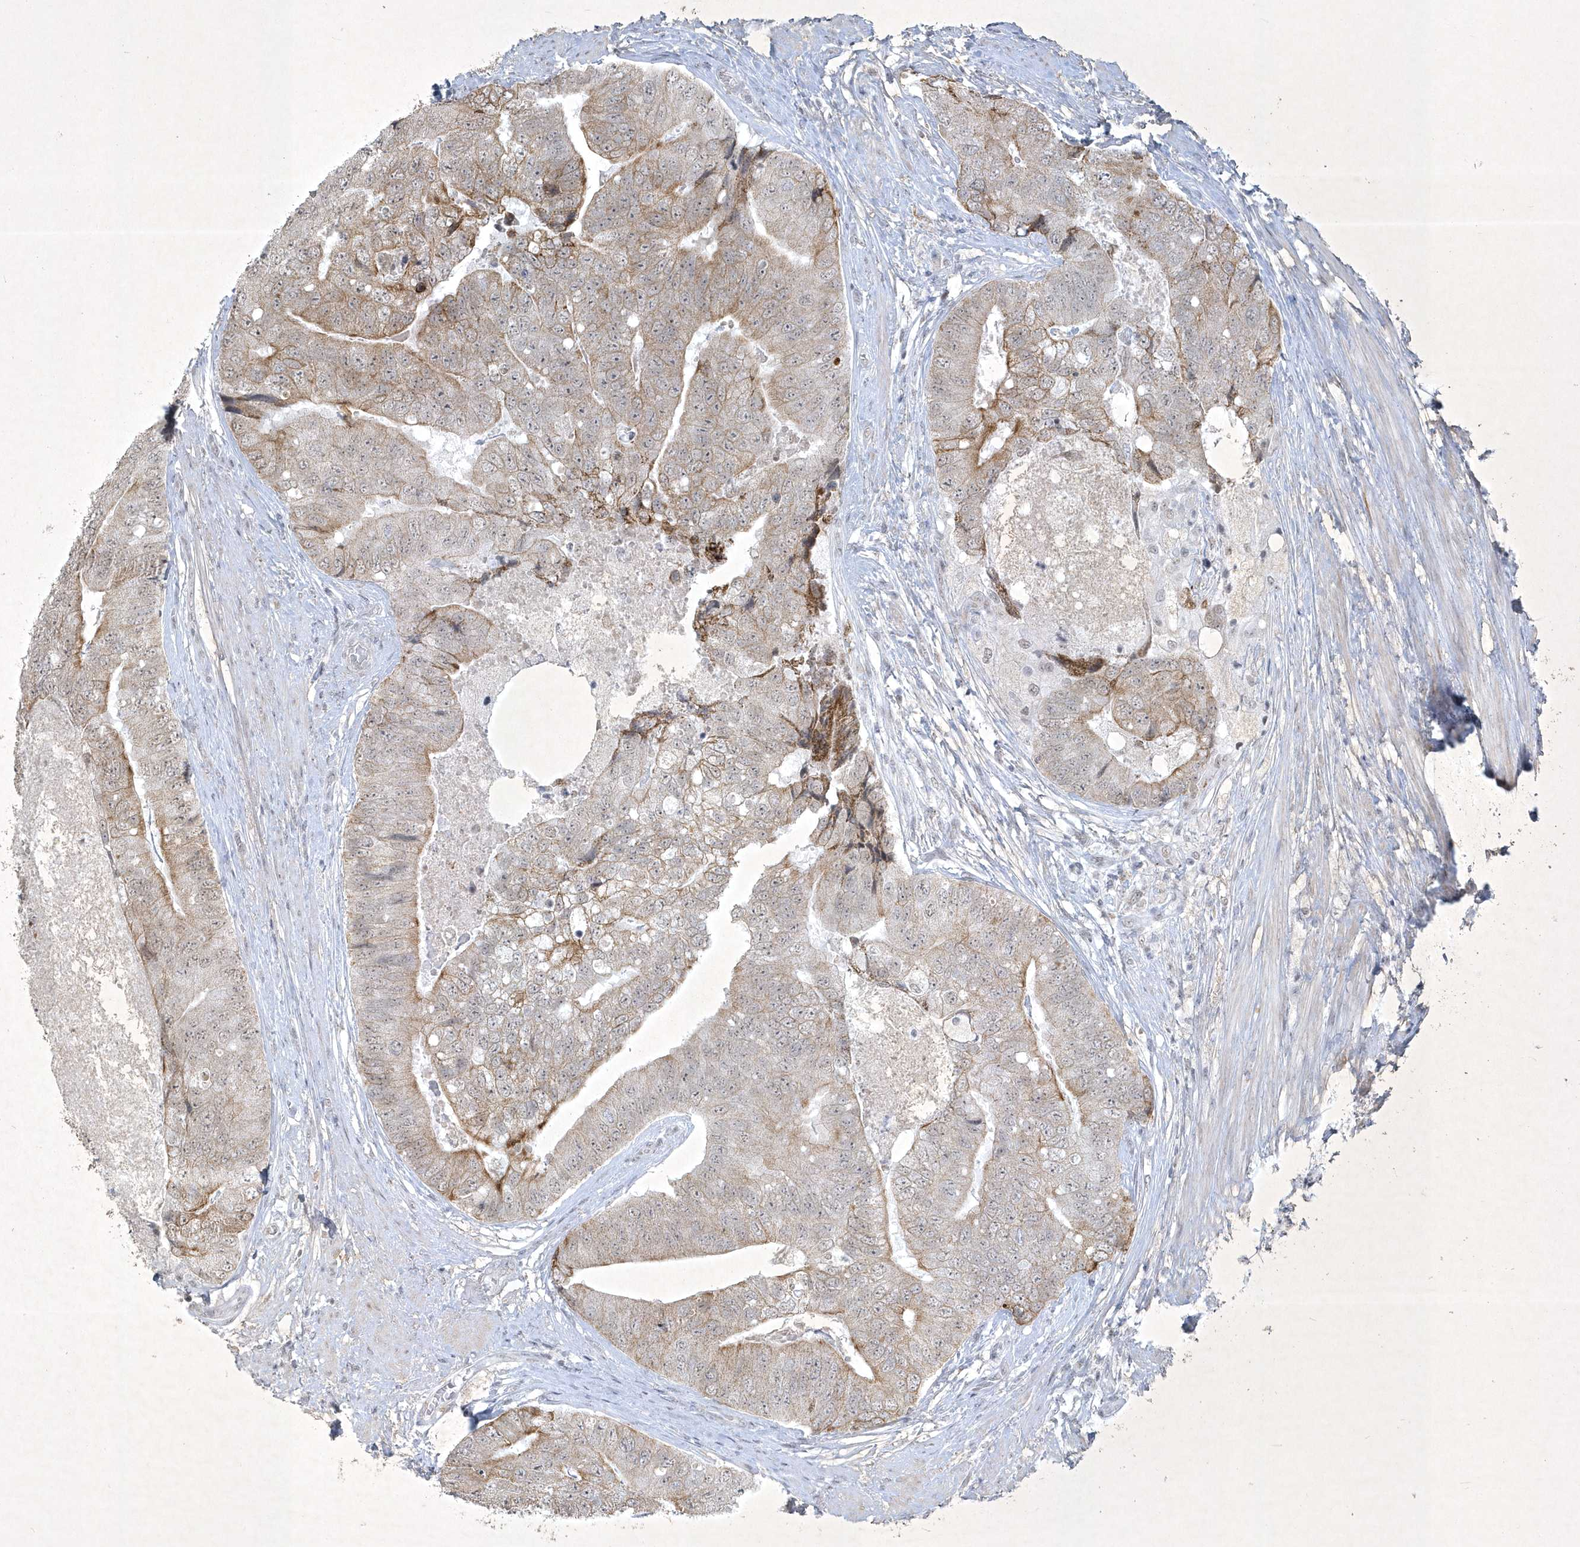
{"staining": {"intensity": "moderate", "quantity": "25%-75%", "location": "cytoplasmic/membranous"}, "tissue": "prostate cancer", "cell_type": "Tumor cells", "image_type": "cancer", "snomed": [{"axis": "morphology", "description": "Adenocarcinoma, High grade"}, {"axis": "topography", "description": "Prostate"}], "caption": "Tumor cells show medium levels of moderate cytoplasmic/membranous staining in approximately 25%-75% of cells in human adenocarcinoma (high-grade) (prostate). Using DAB (3,3'-diaminobenzidine) (brown) and hematoxylin (blue) stains, captured at high magnification using brightfield microscopy.", "gene": "ZBTB9", "patient": {"sex": "male", "age": 70}}